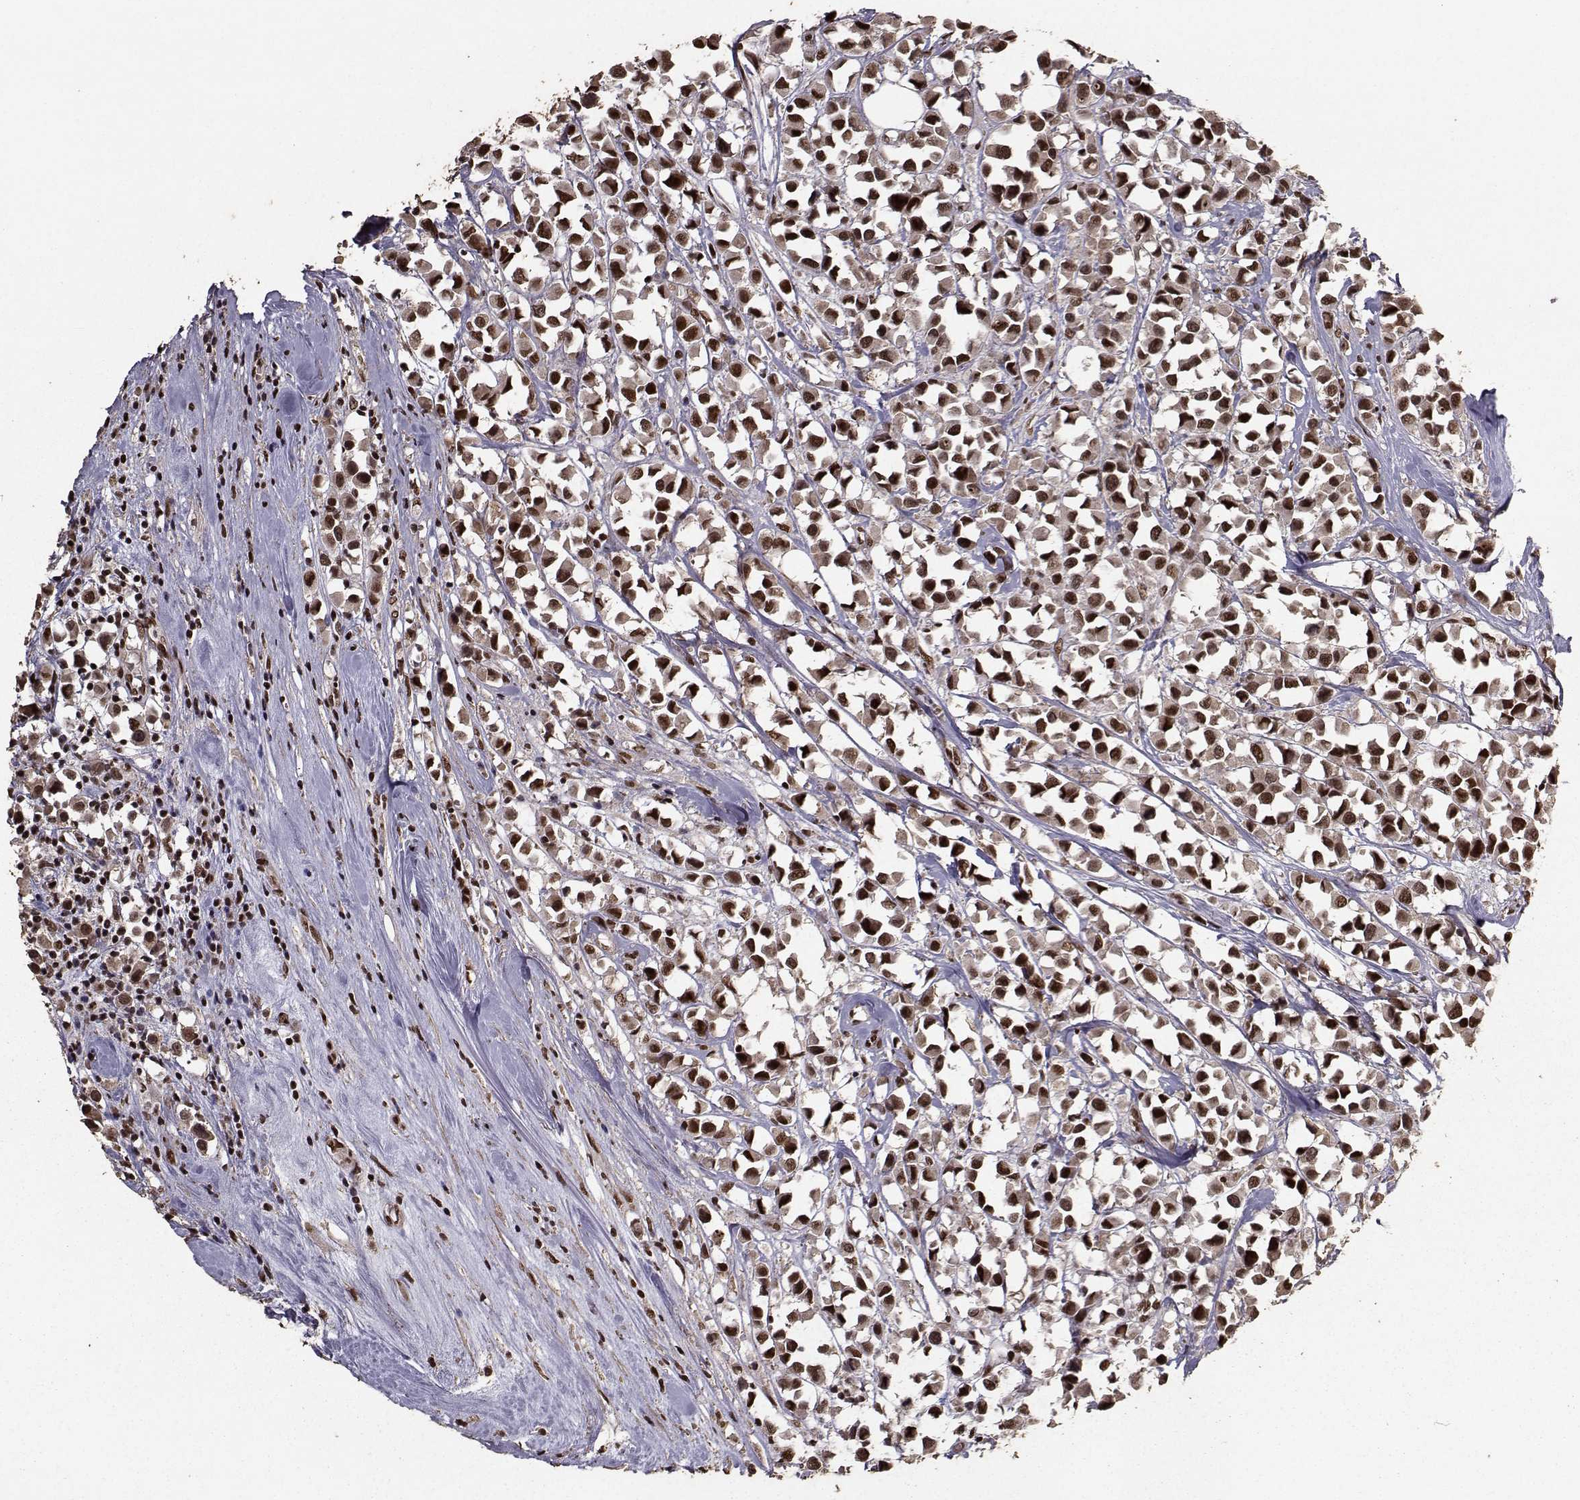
{"staining": {"intensity": "strong", "quantity": ">75%", "location": "cytoplasmic/membranous,nuclear"}, "tissue": "breast cancer", "cell_type": "Tumor cells", "image_type": "cancer", "snomed": [{"axis": "morphology", "description": "Duct carcinoma"}, {"axis": "topography", "description": "Breast"}], "caption": "An IHC histopathology image of tumor tissue is shown. Protein staining in brown shows strong cytoplasmic/membranous and nuclear positivity in breast cancer within tumor cells.", "gene": "SF1", "patient": {"sex": "female", "age": 61}}